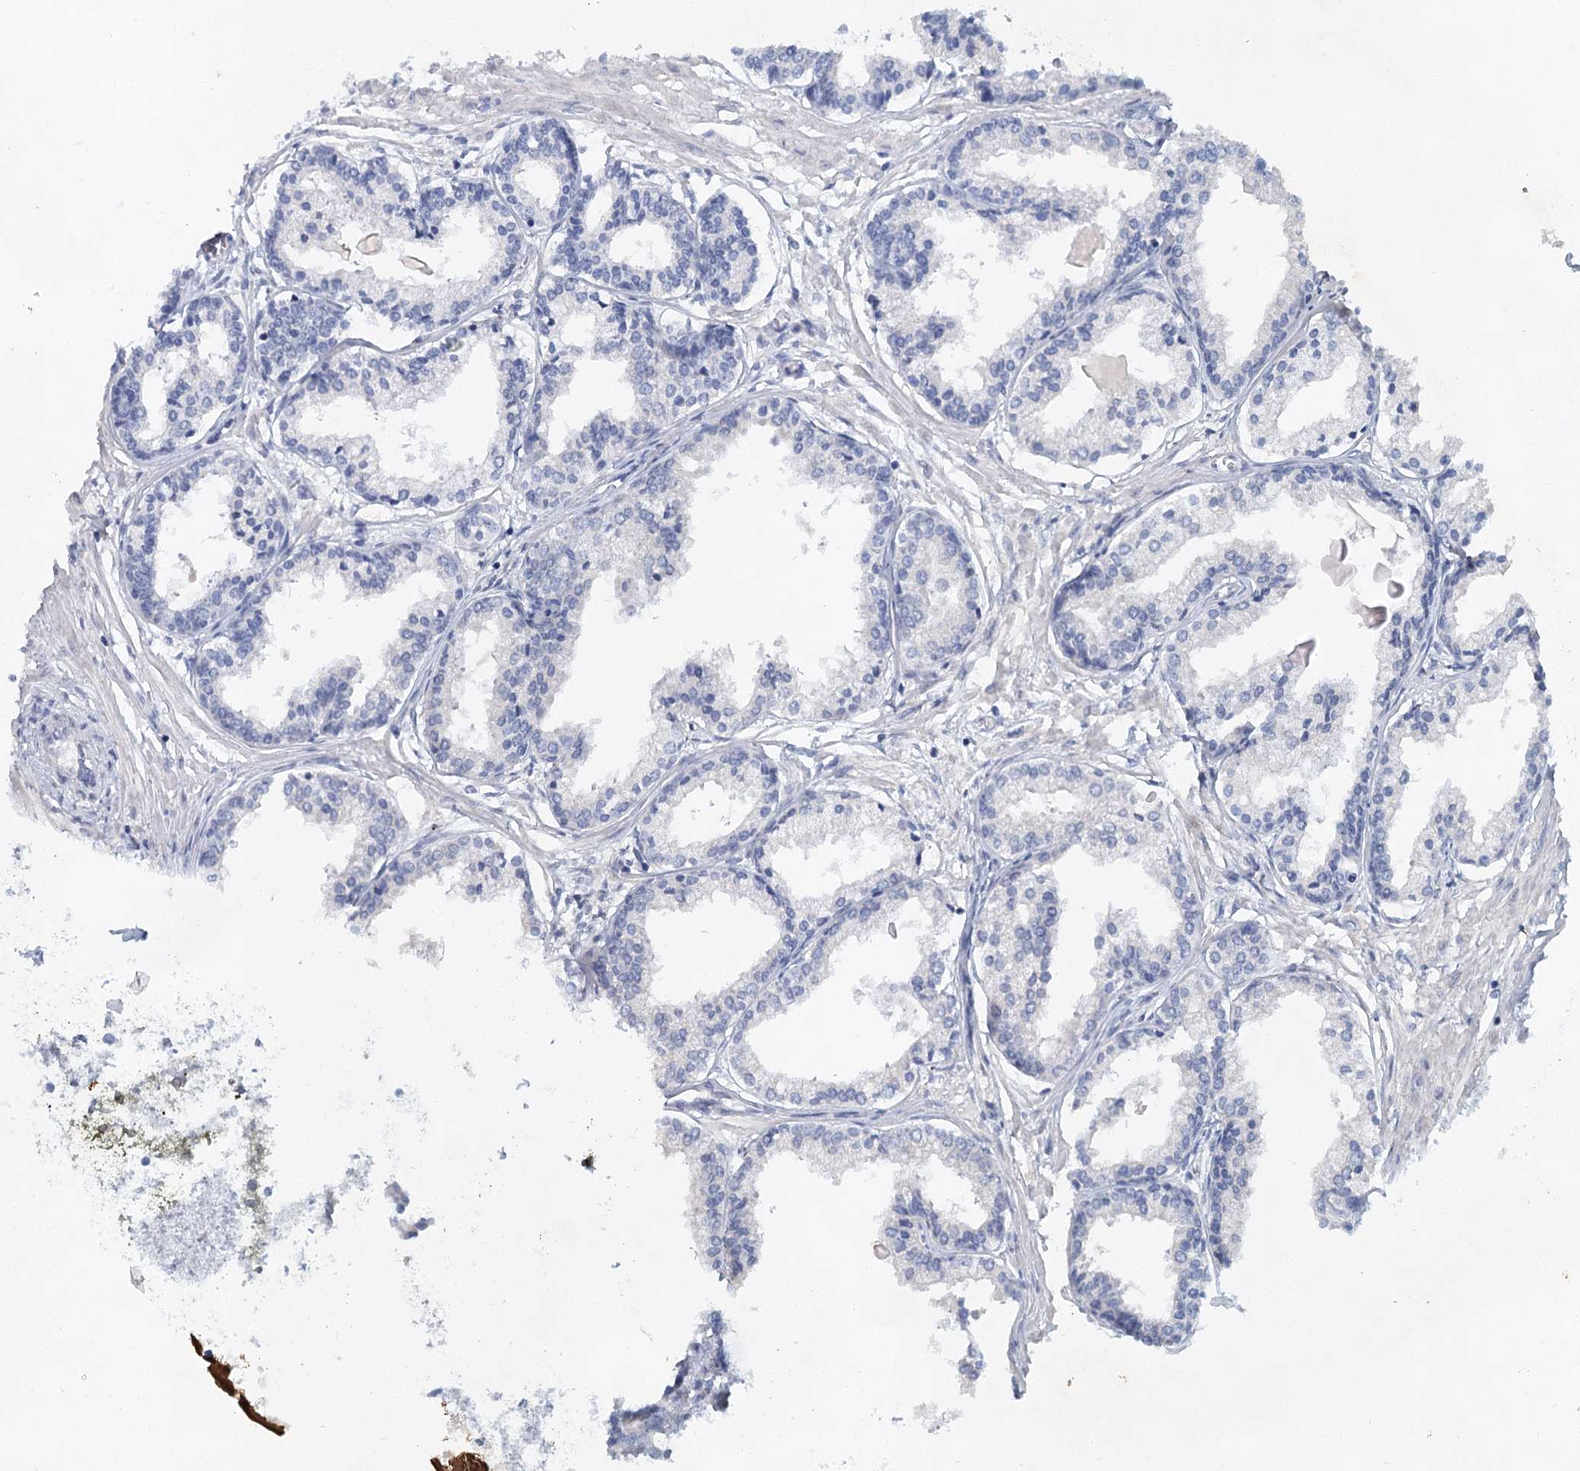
{"staining": {"intensity": "negative", "quantity": "none", "location": "none"}, "tissue": "prostate cancer", "cell_type": "Tumor cells", "image_type": "cancer", "snomed": [{"axis": "morphology", "description": "Adenocarcinoma, High grade"}, {"axis": "topography", "description": "Prostate"}], "caption": "Human adenocarcinoma (high-grade) (prostate) stained for a protein using immunohistochemistry displays no expression in tumor cells.", "gene": "SLC19A3", "patient": {"sex": "male", "age": 68}}